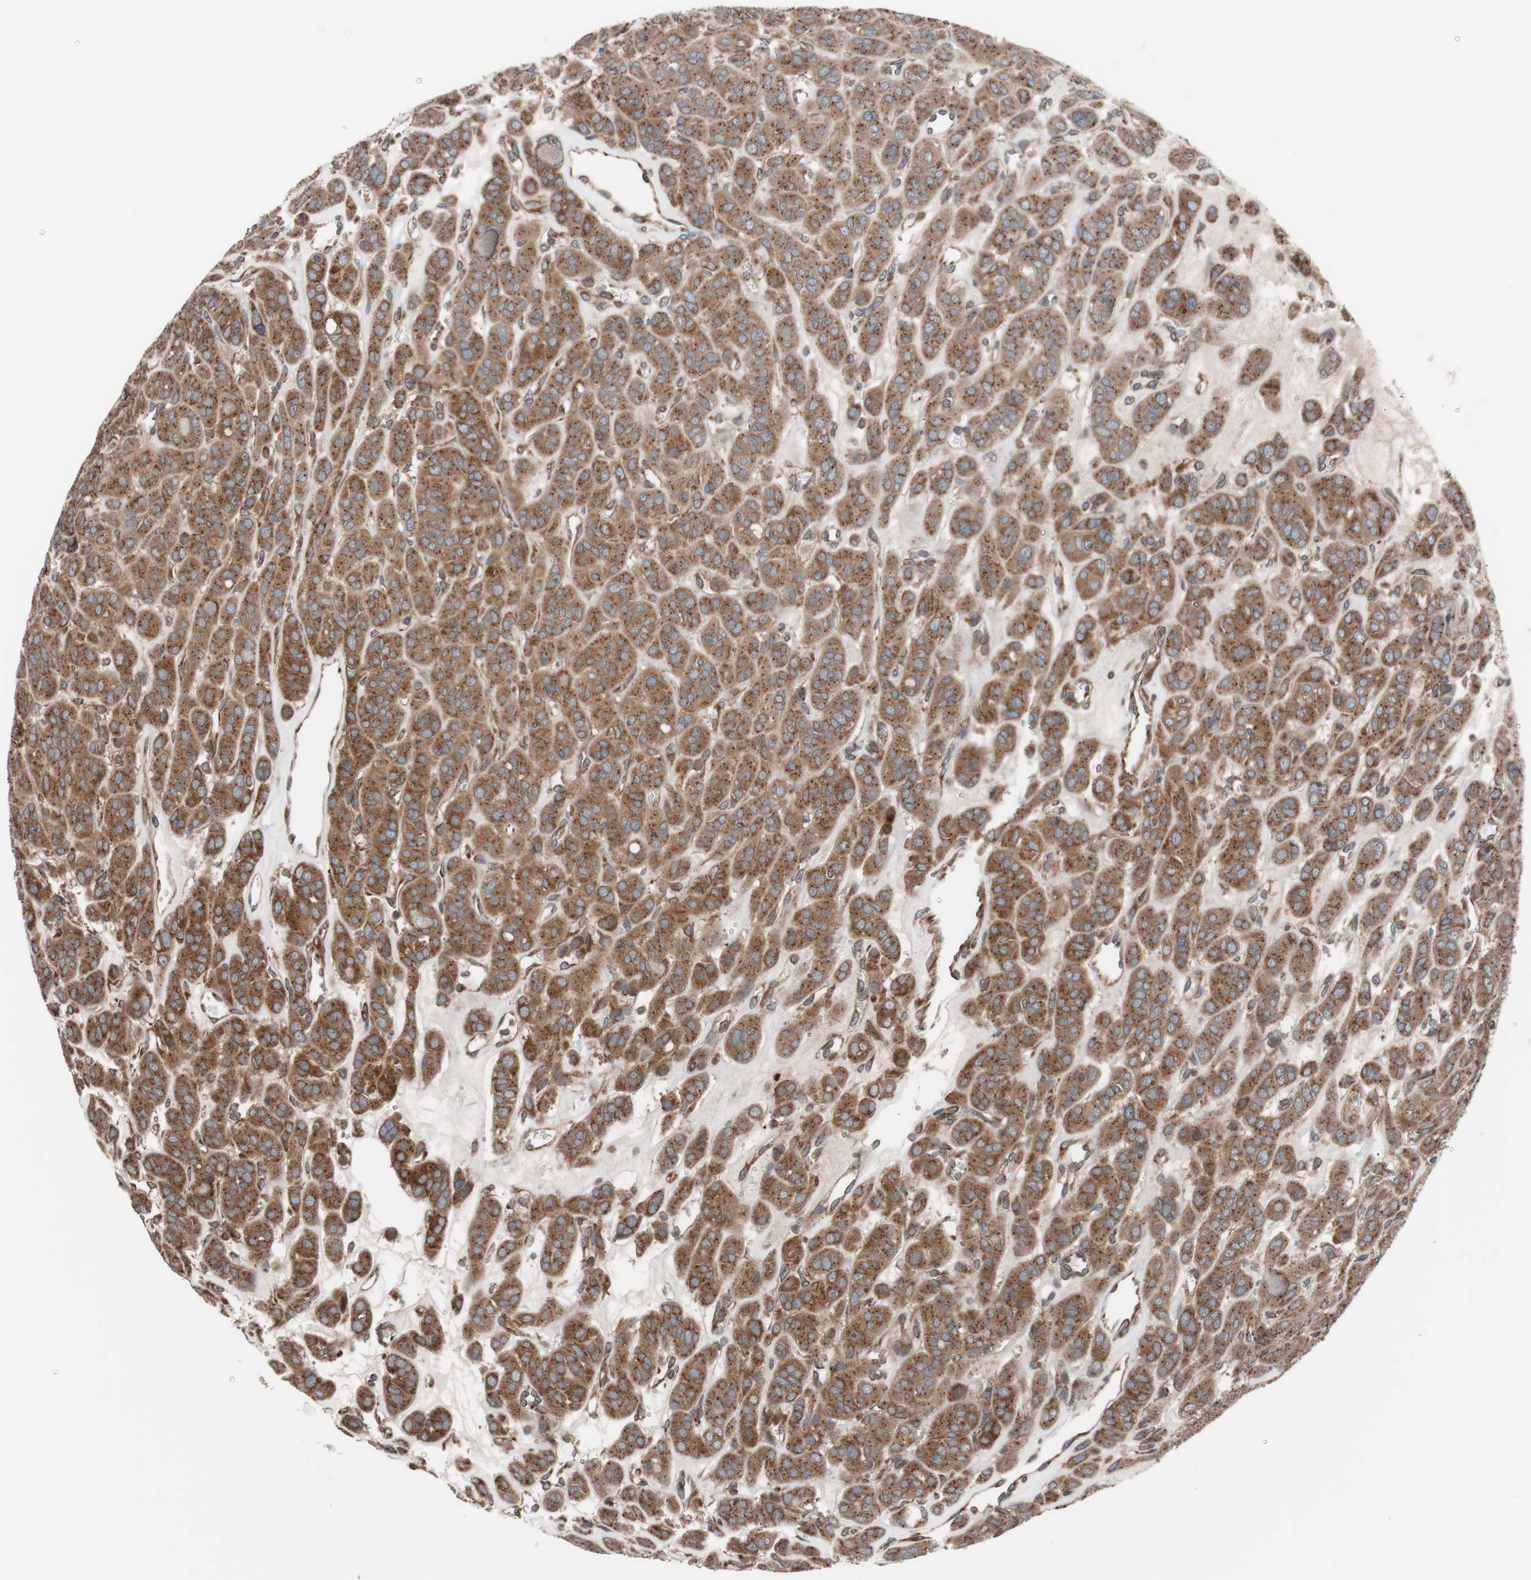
{"staining": {"intensity": "moderate", "quantity": ">75%", "location": "cytoplasmic/membranous"}, "tissue": "thyroid cancer", "cell_type": "Tumor cells", "image_type": "cancer", "snomed": [{"axis": "morphology", "description": "Follicular adenoma carcinoma, NOS"}, {"axis": "topography", "description": "Thyroid gland"}], "caption": "Tumor cells reveal moderate cytoplasmic/membranous staining in about >75% of cells in thyroid cancer (follicular adenoma carcinoma). (Stains: DAB (3,3'-diaminobenzidine) in brown, nuclei in blue, Microscopy: brightfield microscopy at high magnification).", "gene": "SEC31A", "patient": {"sex": "female", "age": 71}}